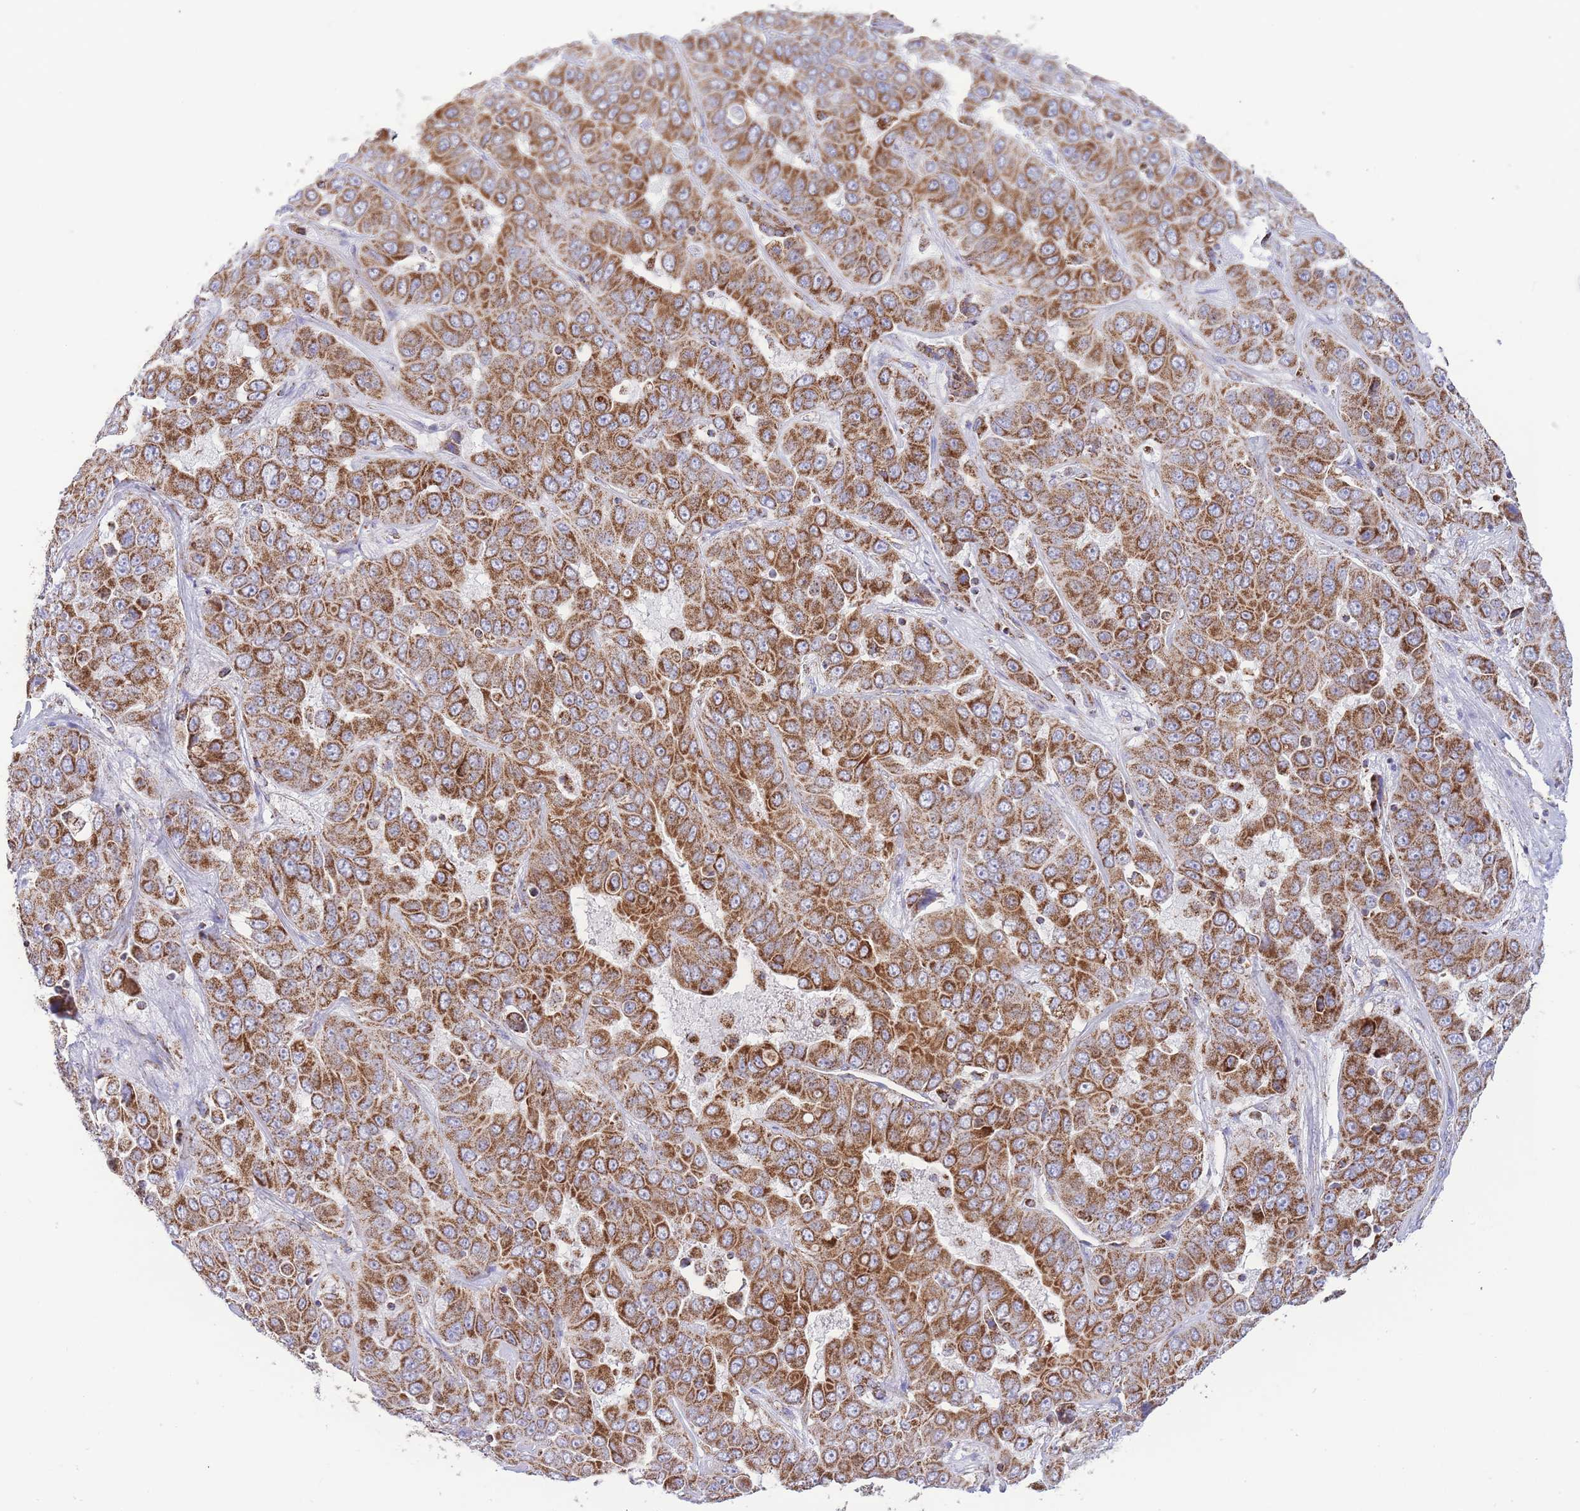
{"staining": {"intensity": "strong", "quantity": ">75%", "location": "cytoplasmic/membranous"}, "tissue": "liver cancer", "cell_type": "Tumor cells", "image_type": "cancer", "snomed": [{"axis": "morphology", "description": "Cholangiocarcinoma"}, {"axis": "topography", "description": "Liver"}], "caption": "DAB (3,3'-diaminobenzidine) immunohistochemical staining of human liver cholangiocarcinoma displays strong cytoplasmic/membranous protein positivity in approximately >75% of tumor cells. The protein is stained brown, and the nuclei are stained in blue (DAB IHC with brightfield microscopy, high magnification).", "gene": "GSTM1", "patient": {"sex": "female", "age": 52}}